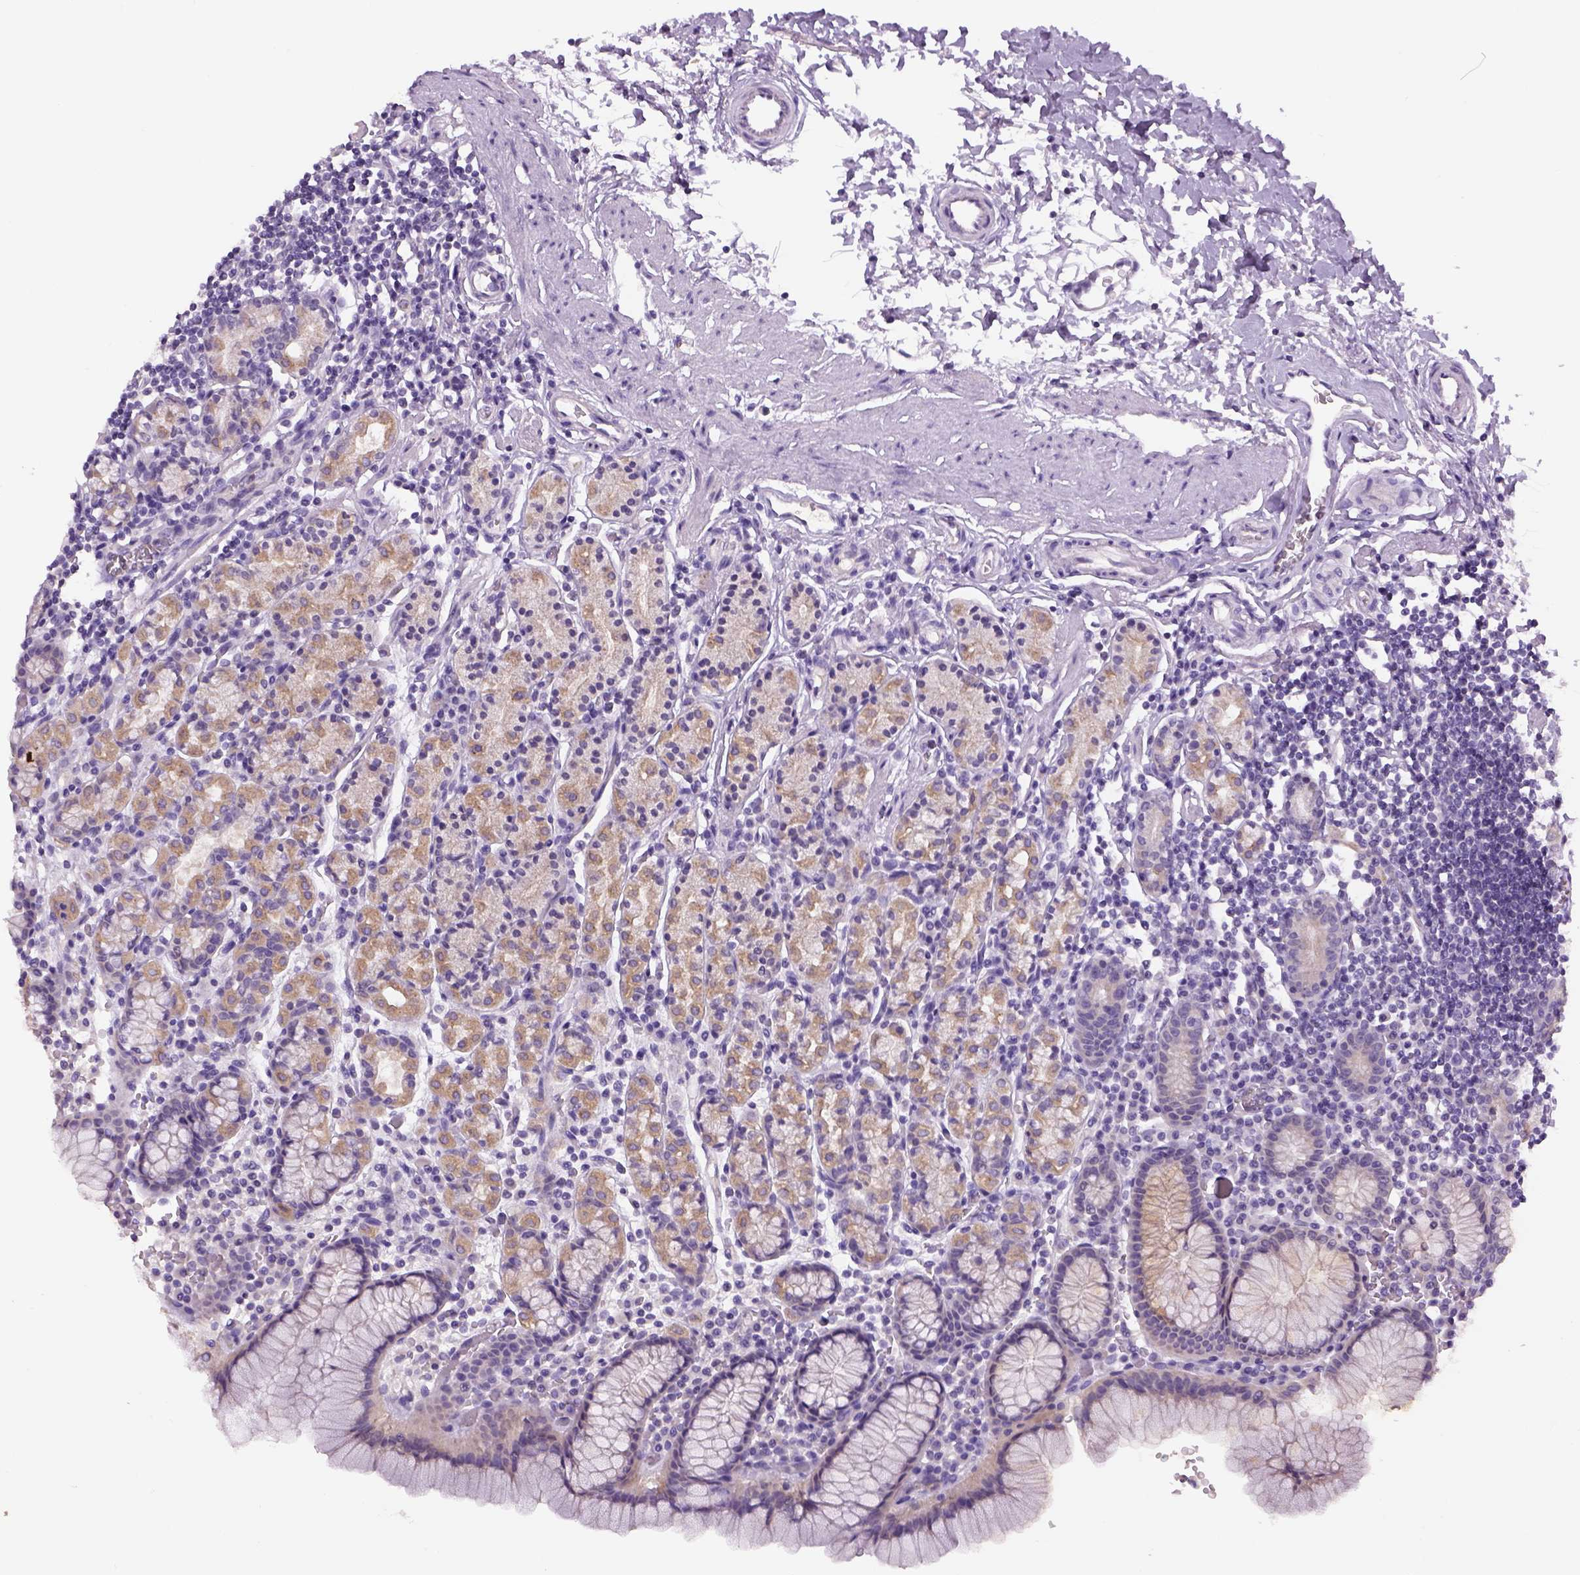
{"staining": {"intensity": "weak", "quantity": "<25%", "location": "cytoplasmic/membranous"}, "tissue": "stomach", "cell_type": "Glandular cells", "image_type": "normal", "snomed": [{"axis": "morphology", "description": "Normal tissue, NOS"}, {"axis": "topography", "description": "Stomach, upper"}, {"axis": "topography", "description": "Stomach"}], "caption": "High power microscopy micrograph of an immunohistochemistry (IHC) image of unremarkable stomach, revealing no significant positivity in glandular cells.", "gene": "DBH", "patient": {"sex": "male", "age": 62}}